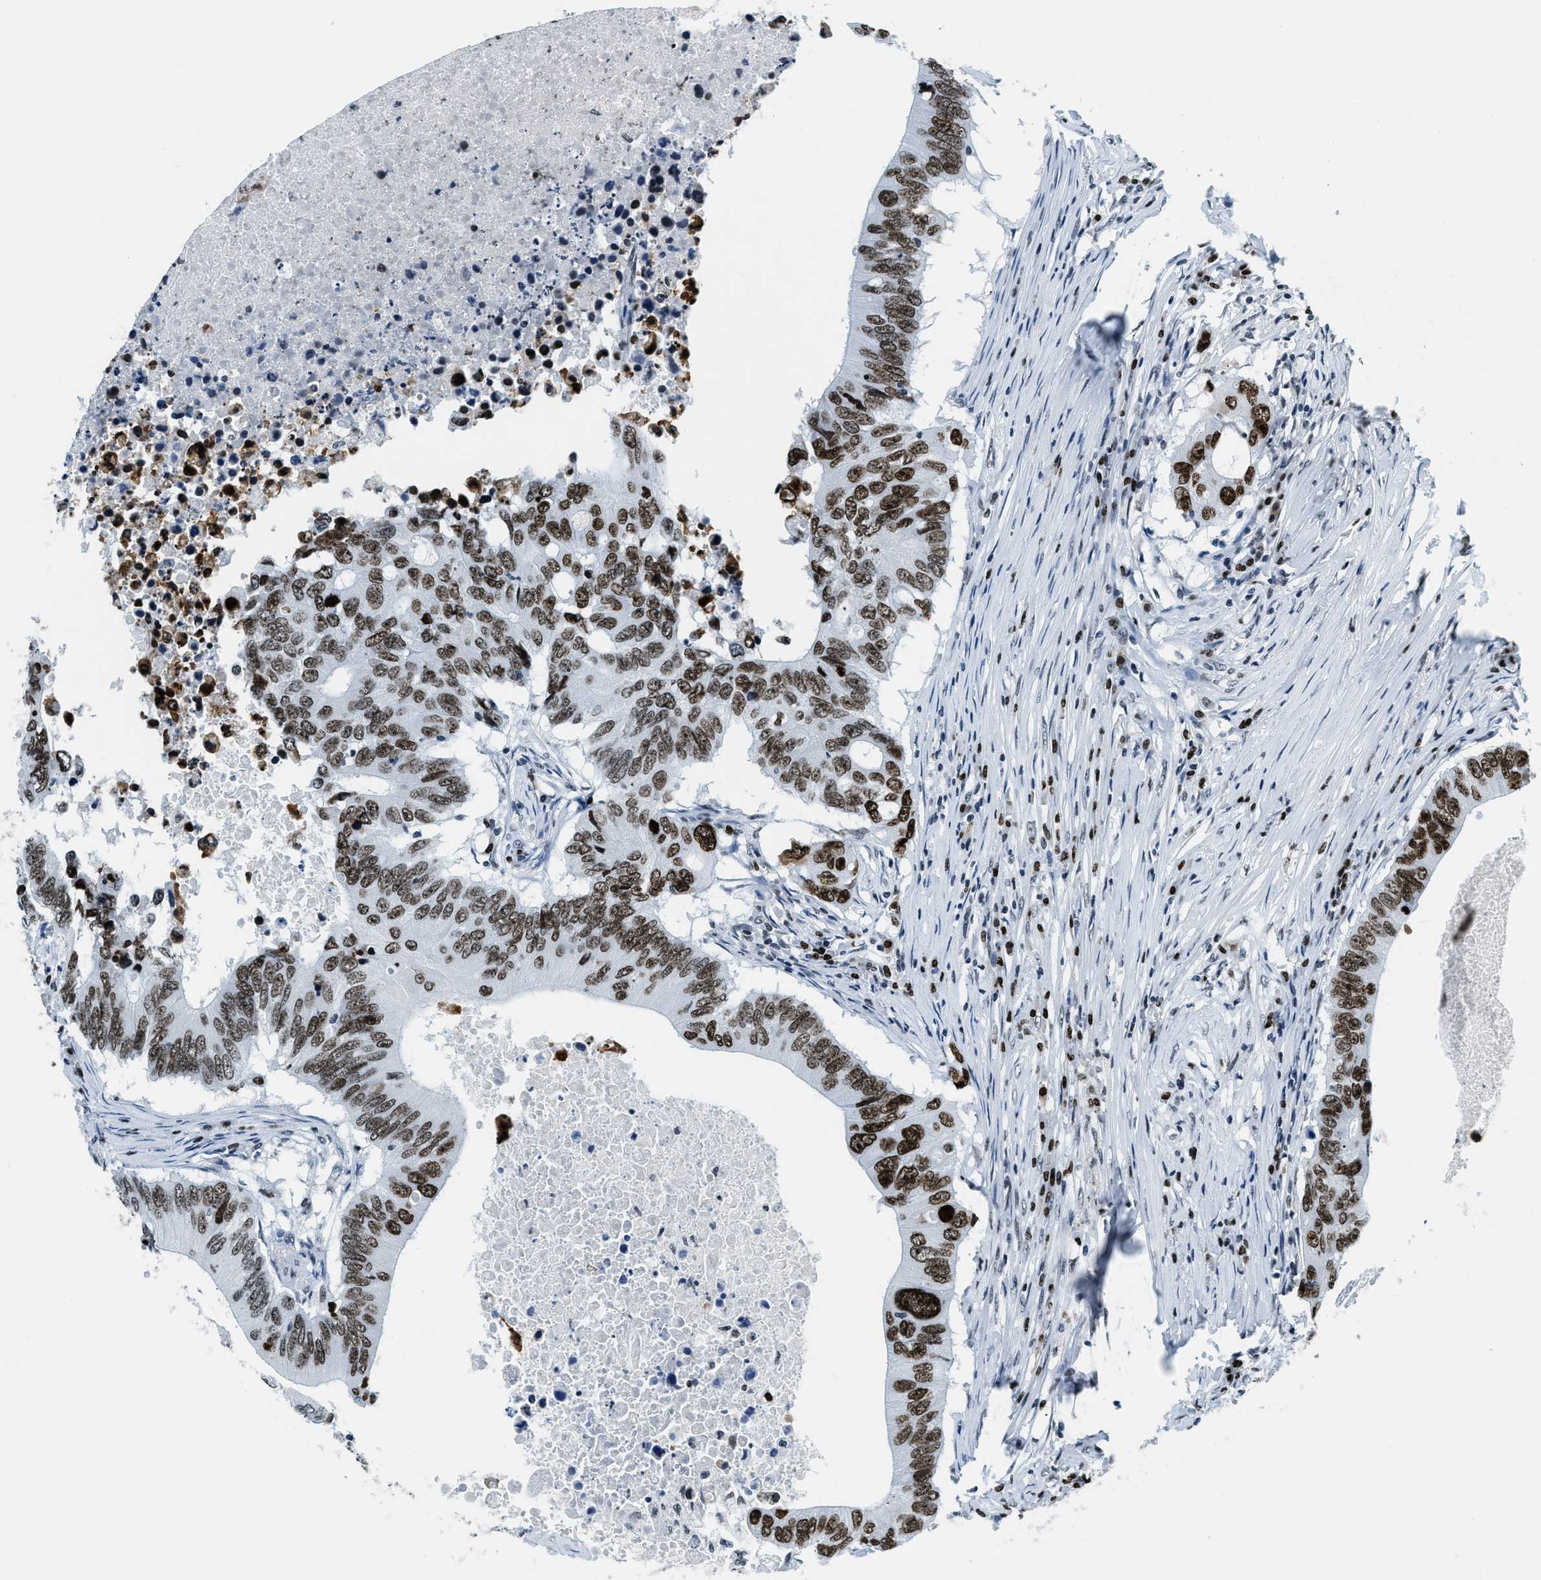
{"staining": {"intensity": "strong", "quantity": ">75%", "location": "nuclear"}, "tissue": "colorectal cancer", "cell_type": "Tumor cells", "image_type": "cancer", "snomed": [{"axis": "morphology", "description": "Adenocarcinoma, NOS"}, {"axis": "topography", "description": "Colon"}], "caption": "This photomicrograph demonstrates immunohistochemistry staining of colorectal adenocarcinoma, with high strong nuclear positivity in about >75% of tumor cells.", "gene": "TOP1", "patient": {"sex": "male", "age": 71}}